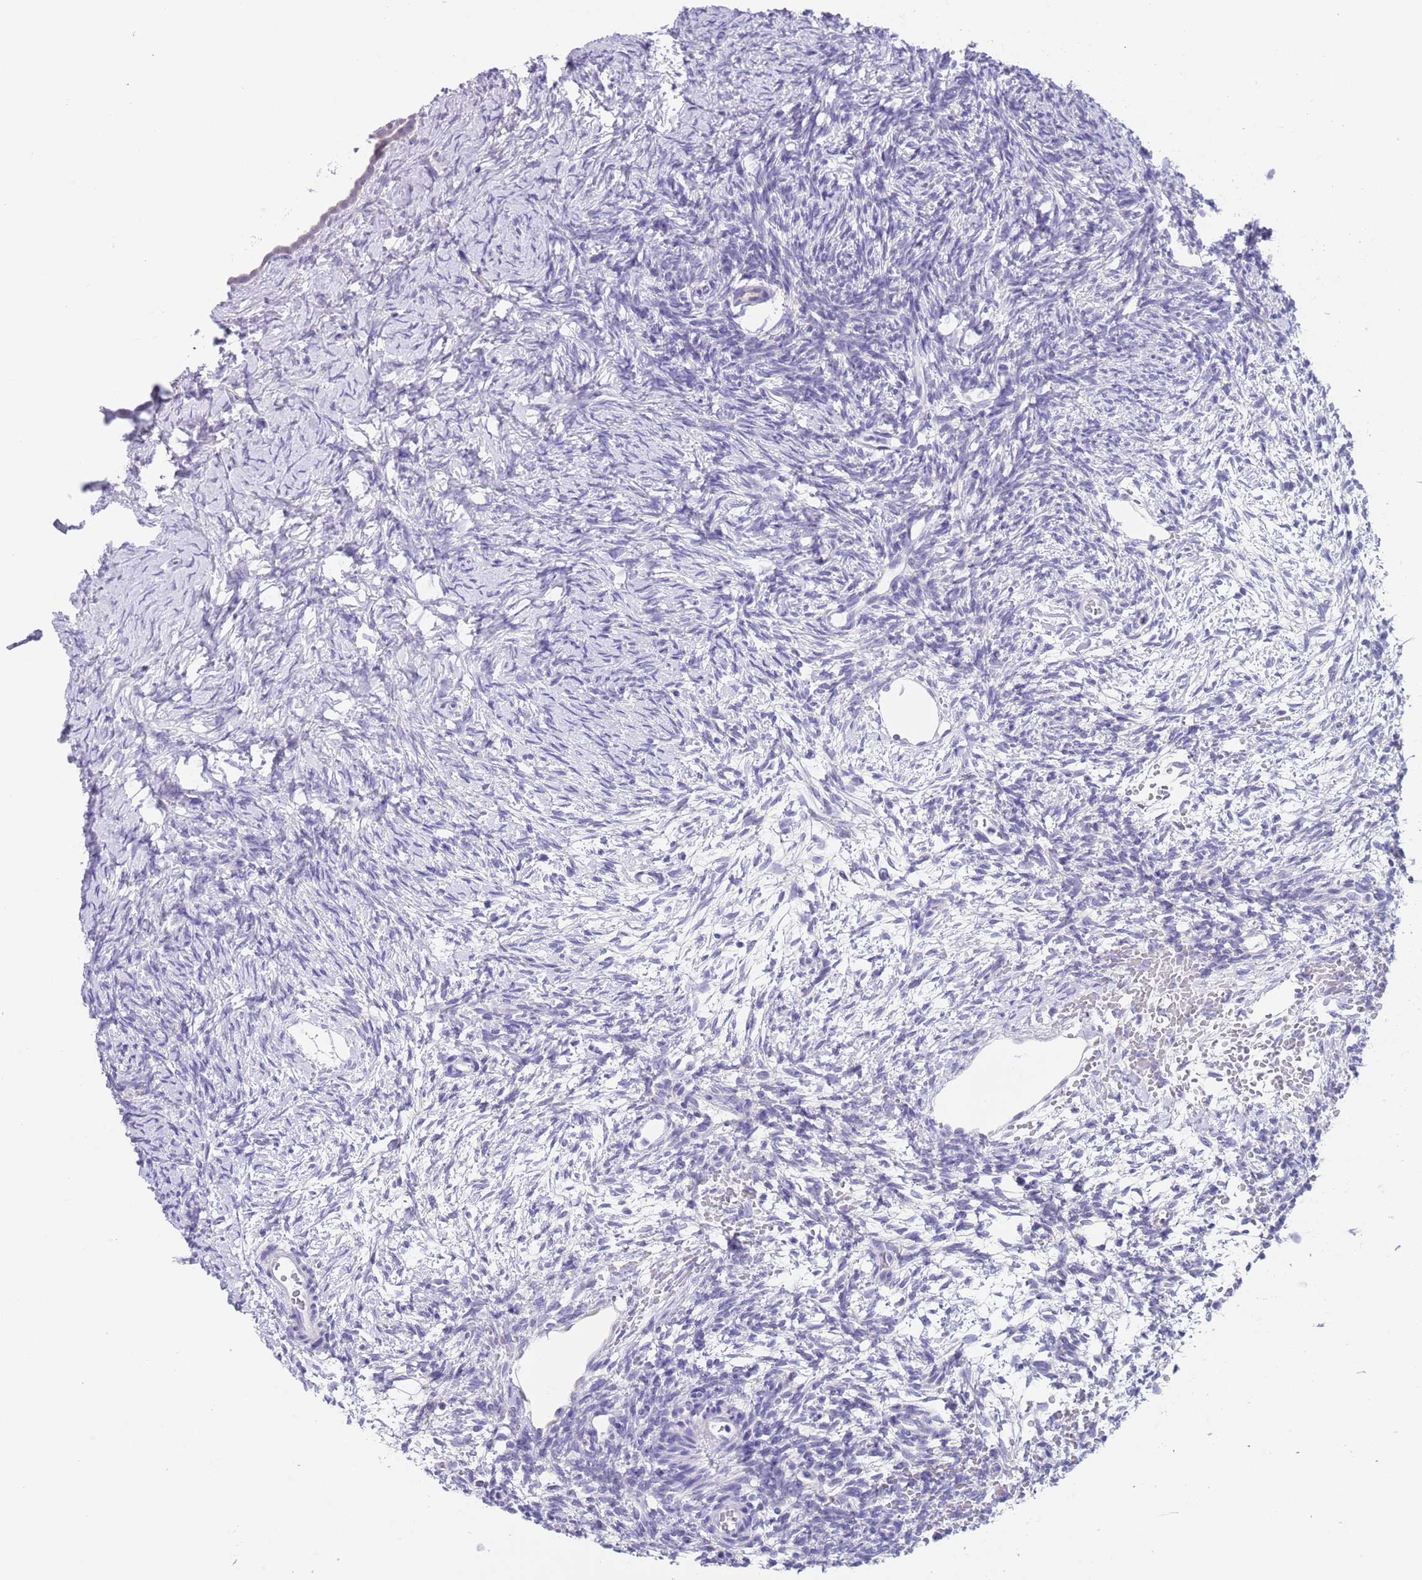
{"staining": {"intensity": "negative", "quantity": "none", "location": "none"}, "tissue": "ovary", "cell_type": "Ovarian stroma cells", "image_type": "normal", "snomed": [{"axis": "morphology", "description": "Normal tissue, NOS"}, {"axis": "topography", "description": "Ovary"}], "caption": "Protein analysis of benign ovary demonstrates no significant positivity in ovarian stroma cells.", "gene": "SPIRE2", "patient": {"sex": "female", "age": 39}}